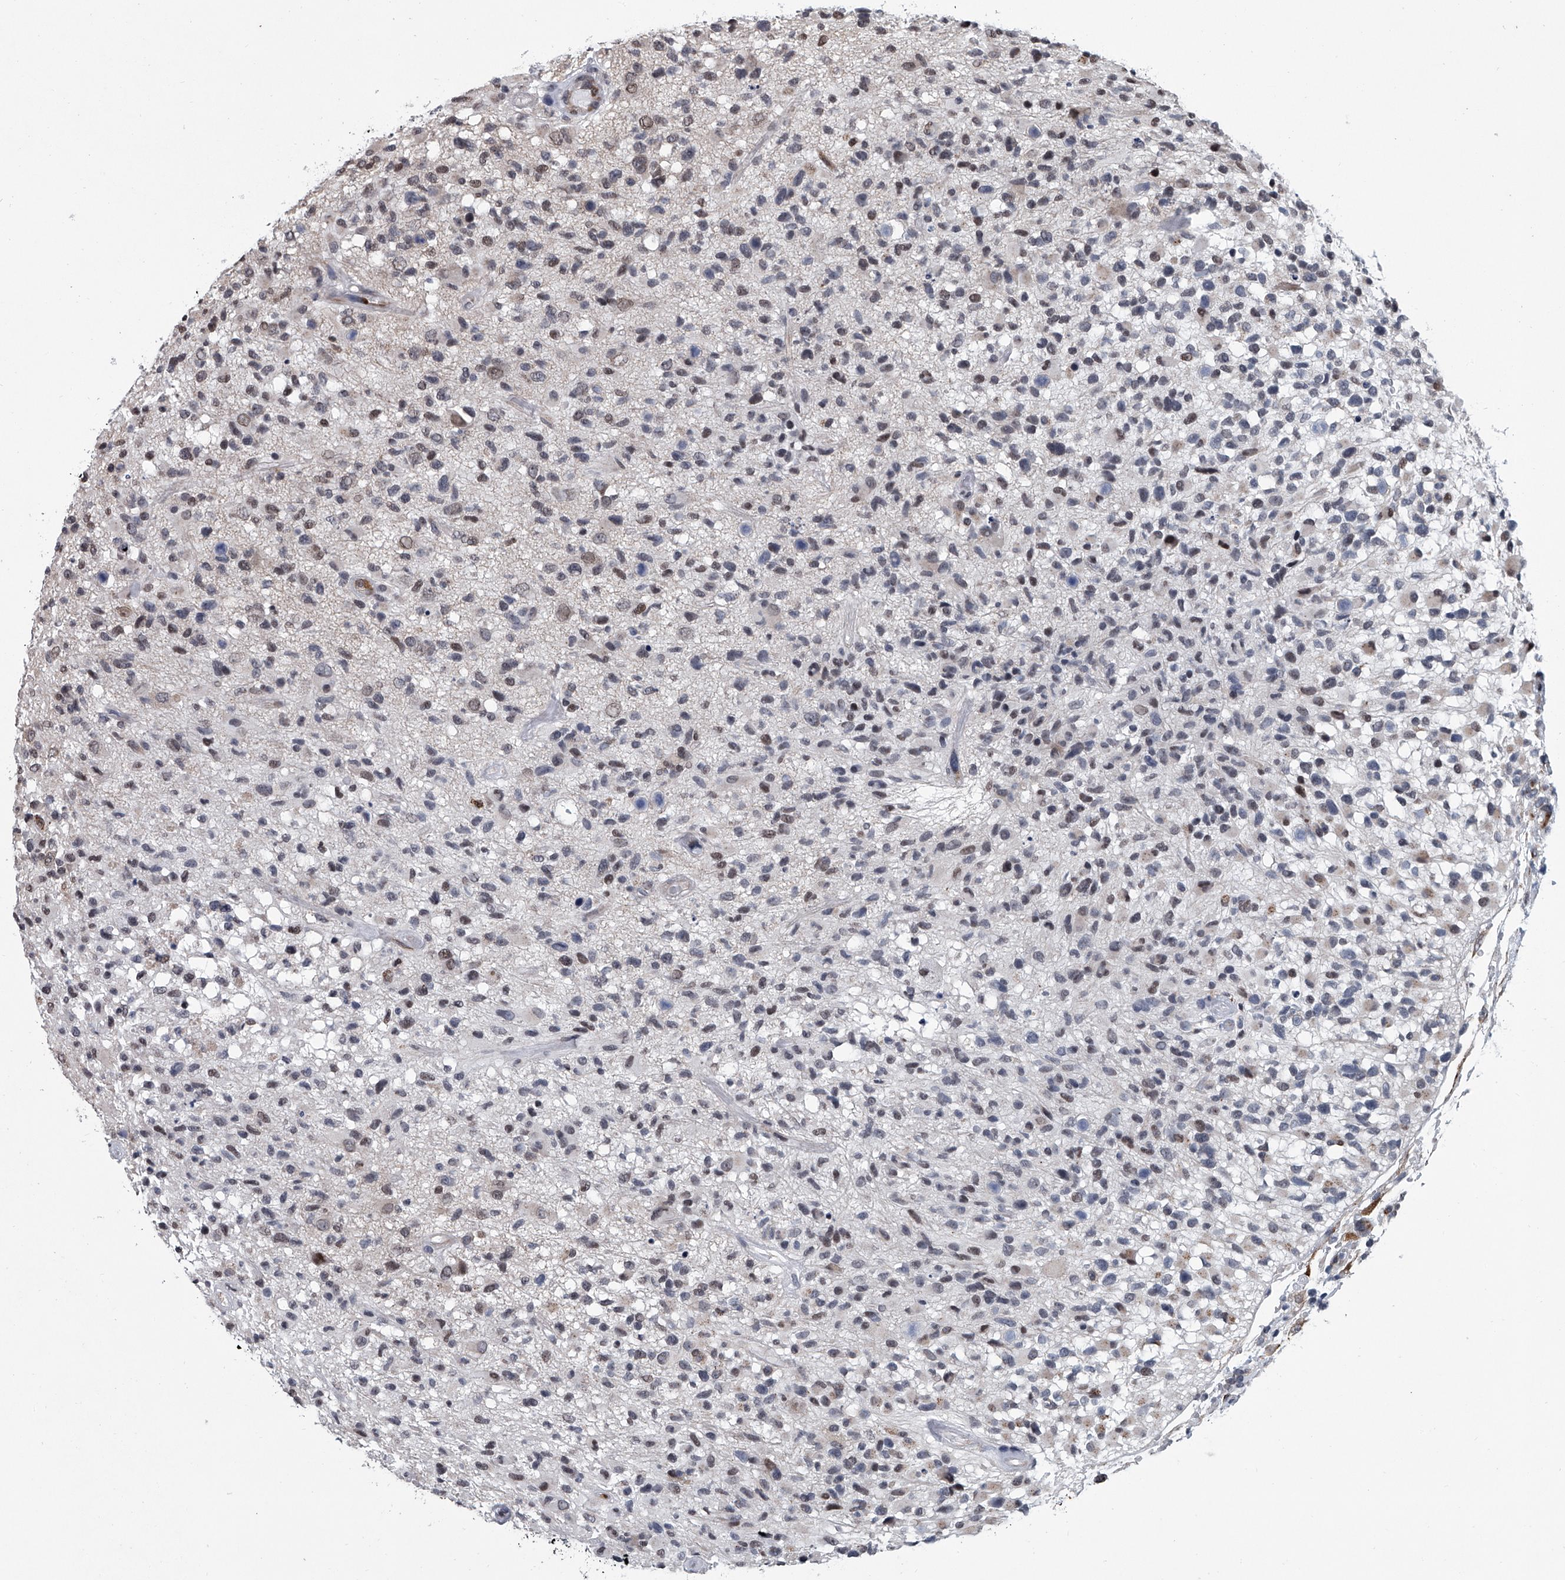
{"staining": {"intensity": "weak", "quantity": "<25%", "location": "nuclear"}, "tissue": "glioma", "cell_type": "Tumor cells", "image_type": "cancer", "snomed": [{"axis": "morphology", "description": "Glioma, malignant, High grade"}, {"axis": "morphology", "description": "Glioblastoma, NOS"}, {"axis": "topography", "description": "Brain"}], "caption": "The immunohistochemistry micrograph has no significant staining in tumor cells of glioma tissue.", "gene": "PPP2R5D", "patient": {"sex": "male", "age": 60}}